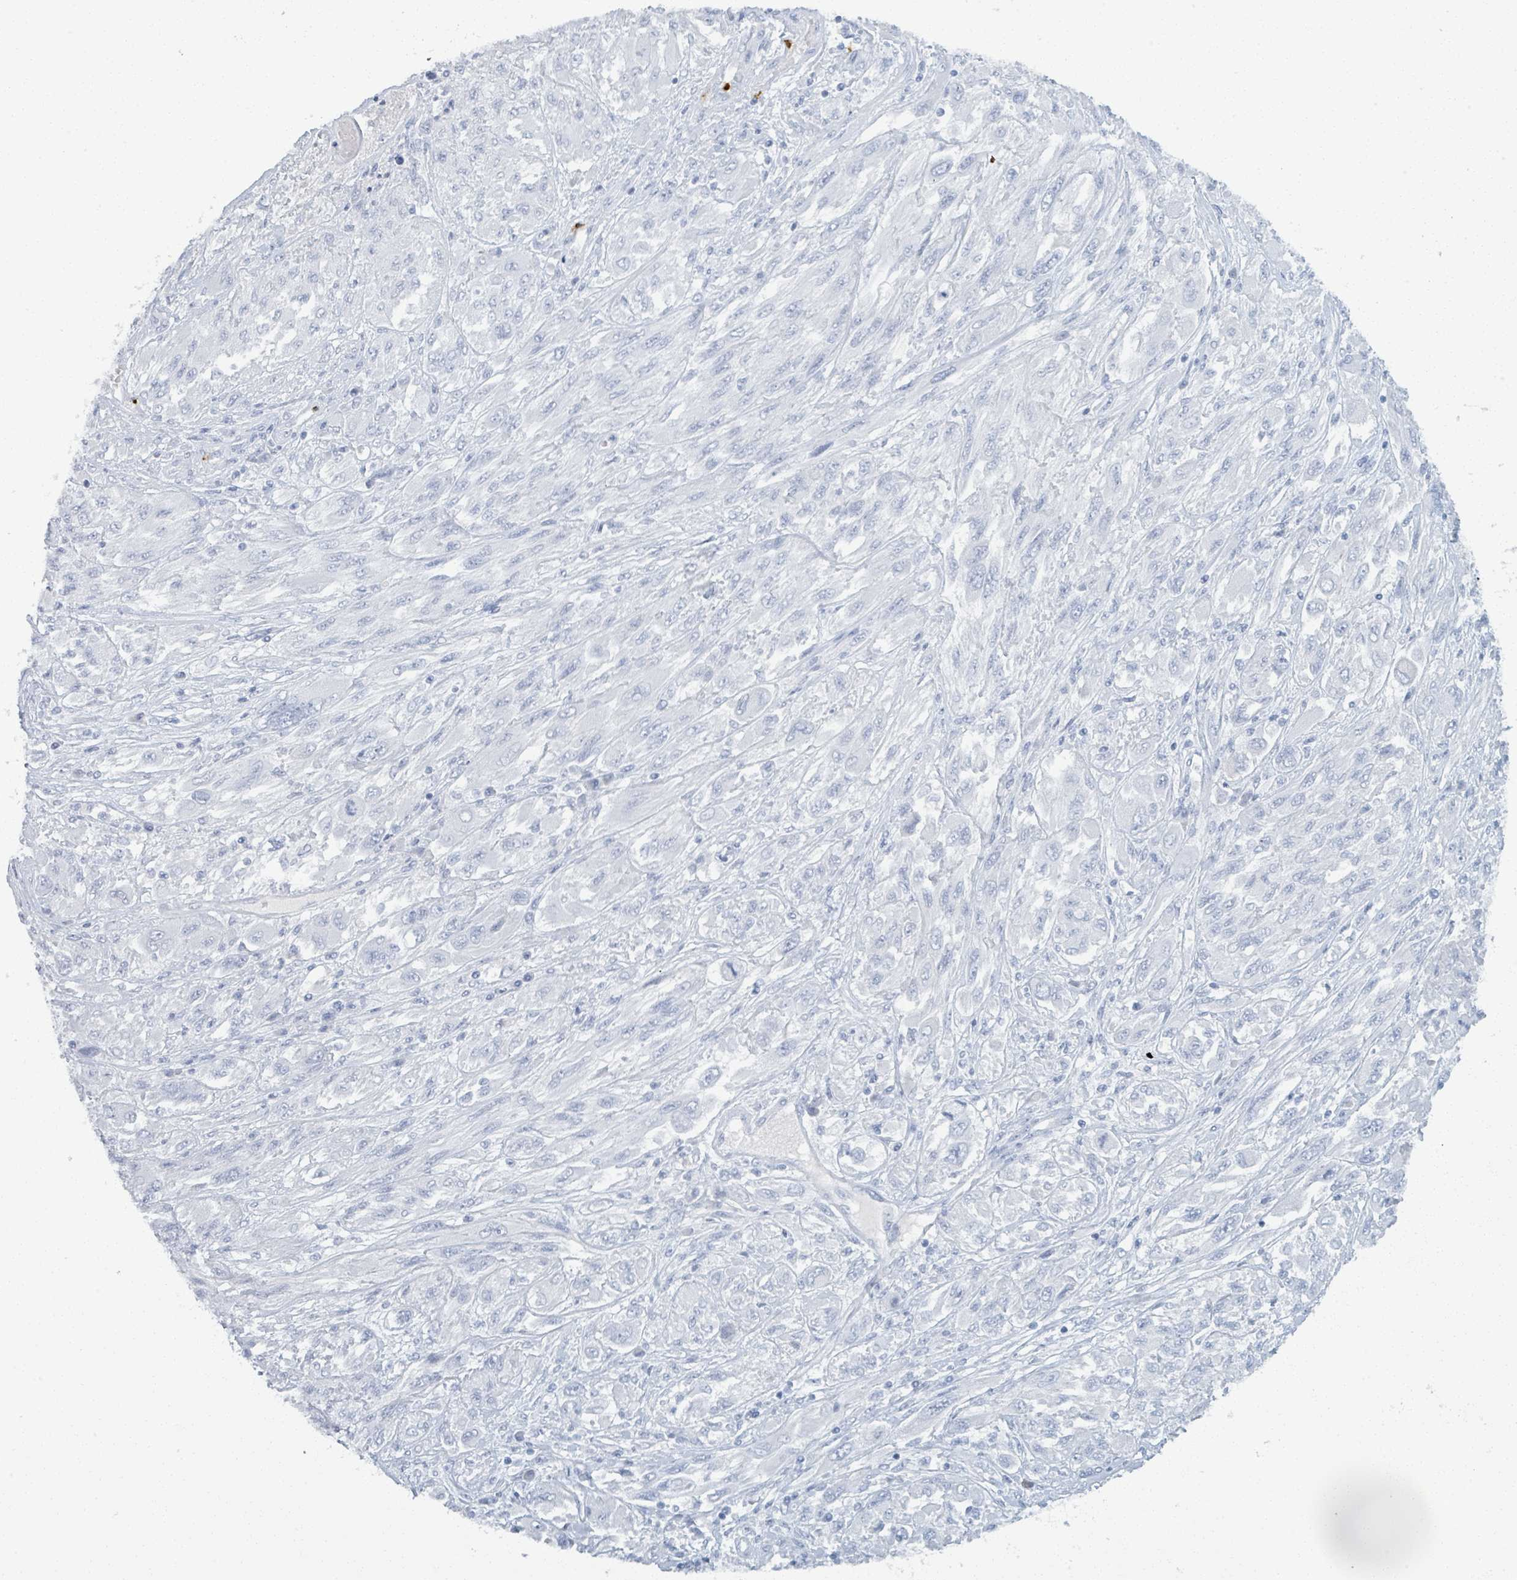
{"staining": {"intensity": "negative", "quantity": "none", "location": "none"}, "tissue": "melanoma", "cell_type": "Tumor cells", "image_type": "cancer", "snomed": [{"axis": "morphology", "description": "Malignant melanoma, NOS"}, {"axis": "topography", "description": "Skin"}], "caption": "Tumor cells are negative for protein expression in human malignant melanoma. (DAB (3,3'-diaminobenzidine) immunohistochemistry (IHC) visualized using brightfield microscopy, high magnification).", "gene": "DEFA4", "patient": {"sex": "female", "age": 91}}